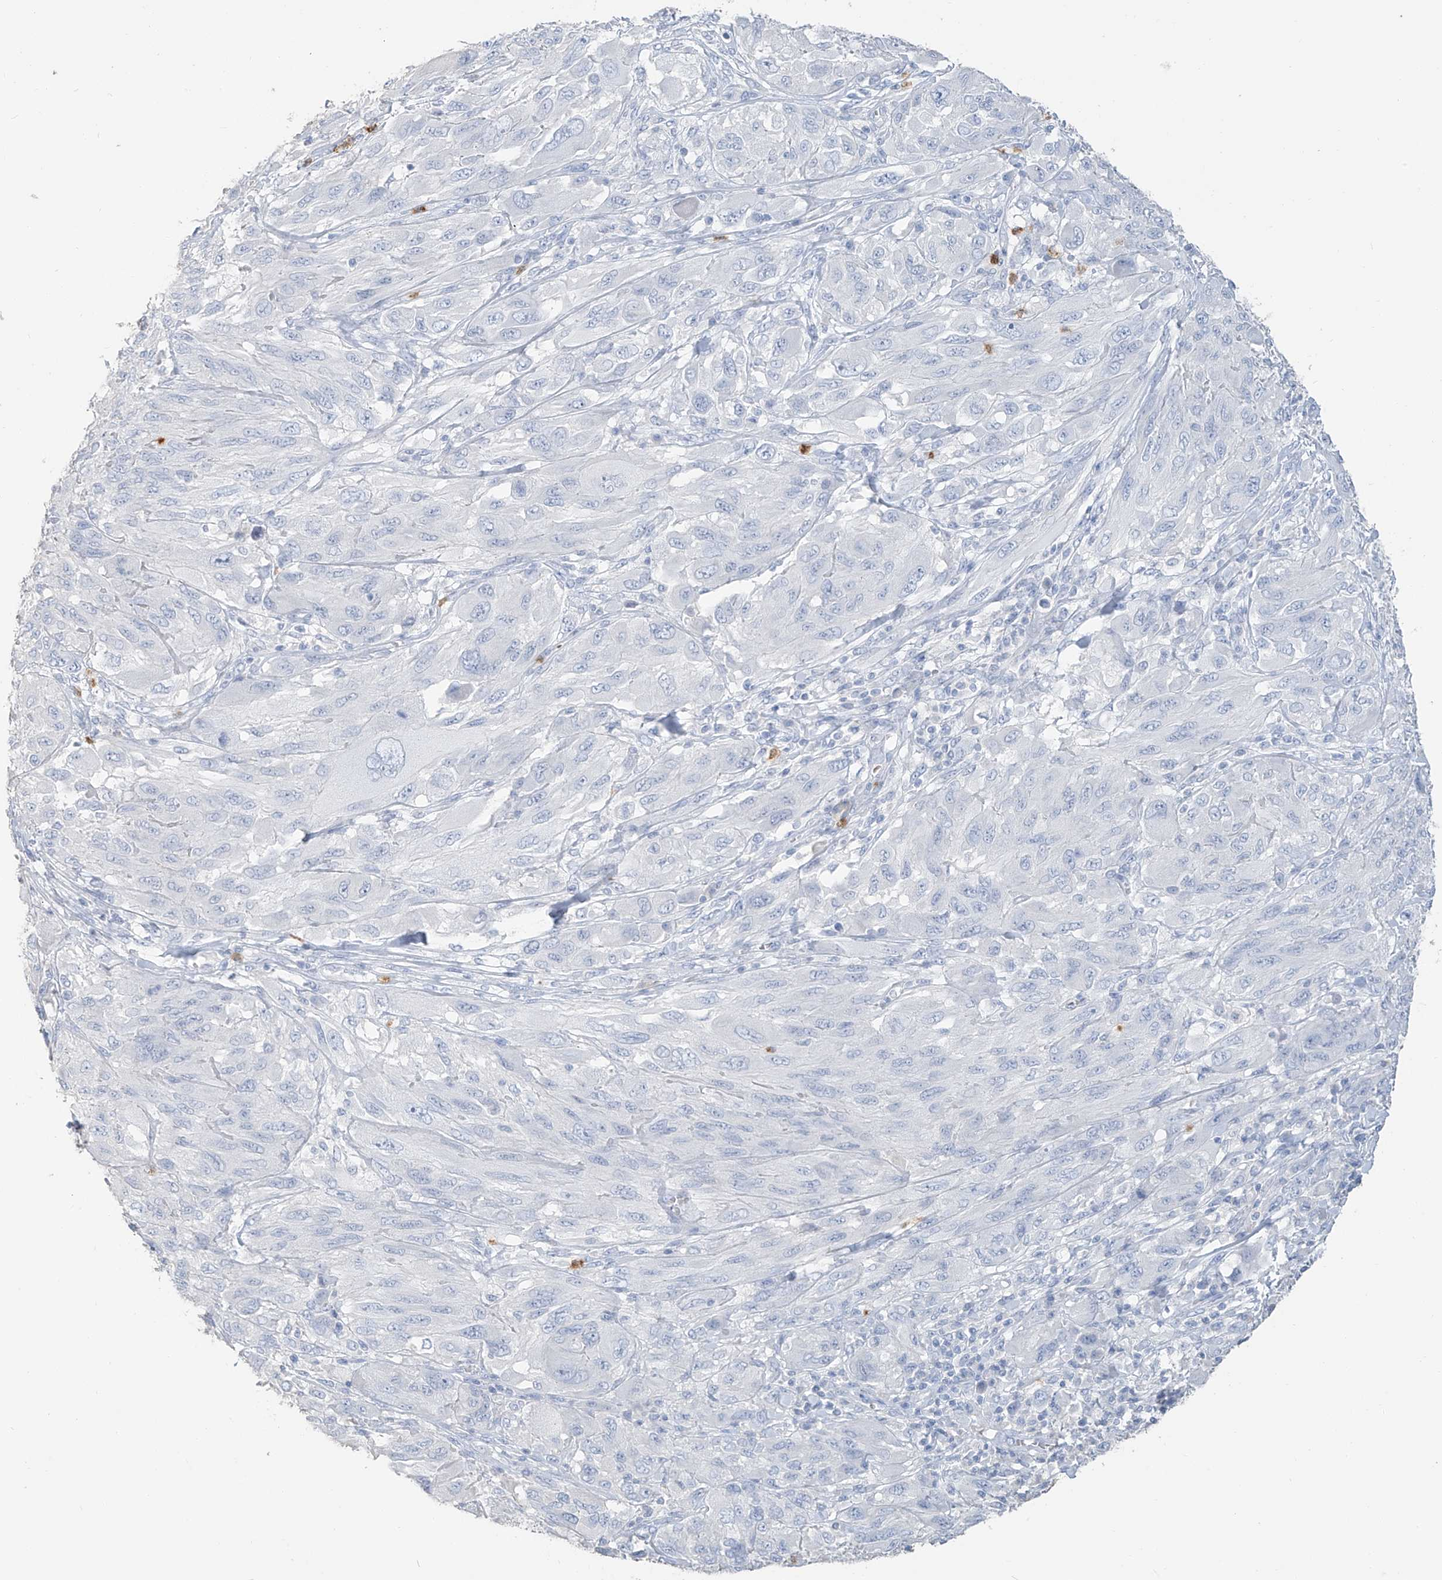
{"staining": {"intensity": "negative", "quantity": "none", "location": "none"}, "tissue": "melanoma", "cell_type": "Tumor cells", "image_type": "cancer", "snomed": [{"axis": "morphology", "description": "Malignant melanoma, NOS"}, {"axis": "topography", "description": "Skin"}], "caption": "IHC photomicrograph of neoplastic tissue: human melanoma stained with DAB exhibits no significant protein positivity in tumor cells. The staining was performed using DAB to visualize the protein expression in brown, while the nuclei were stained in blue with hematoxylin (Magnification: 20x).", "gene": "PAFAH1B3", "patient": {"sex": "female", "age": 91}}